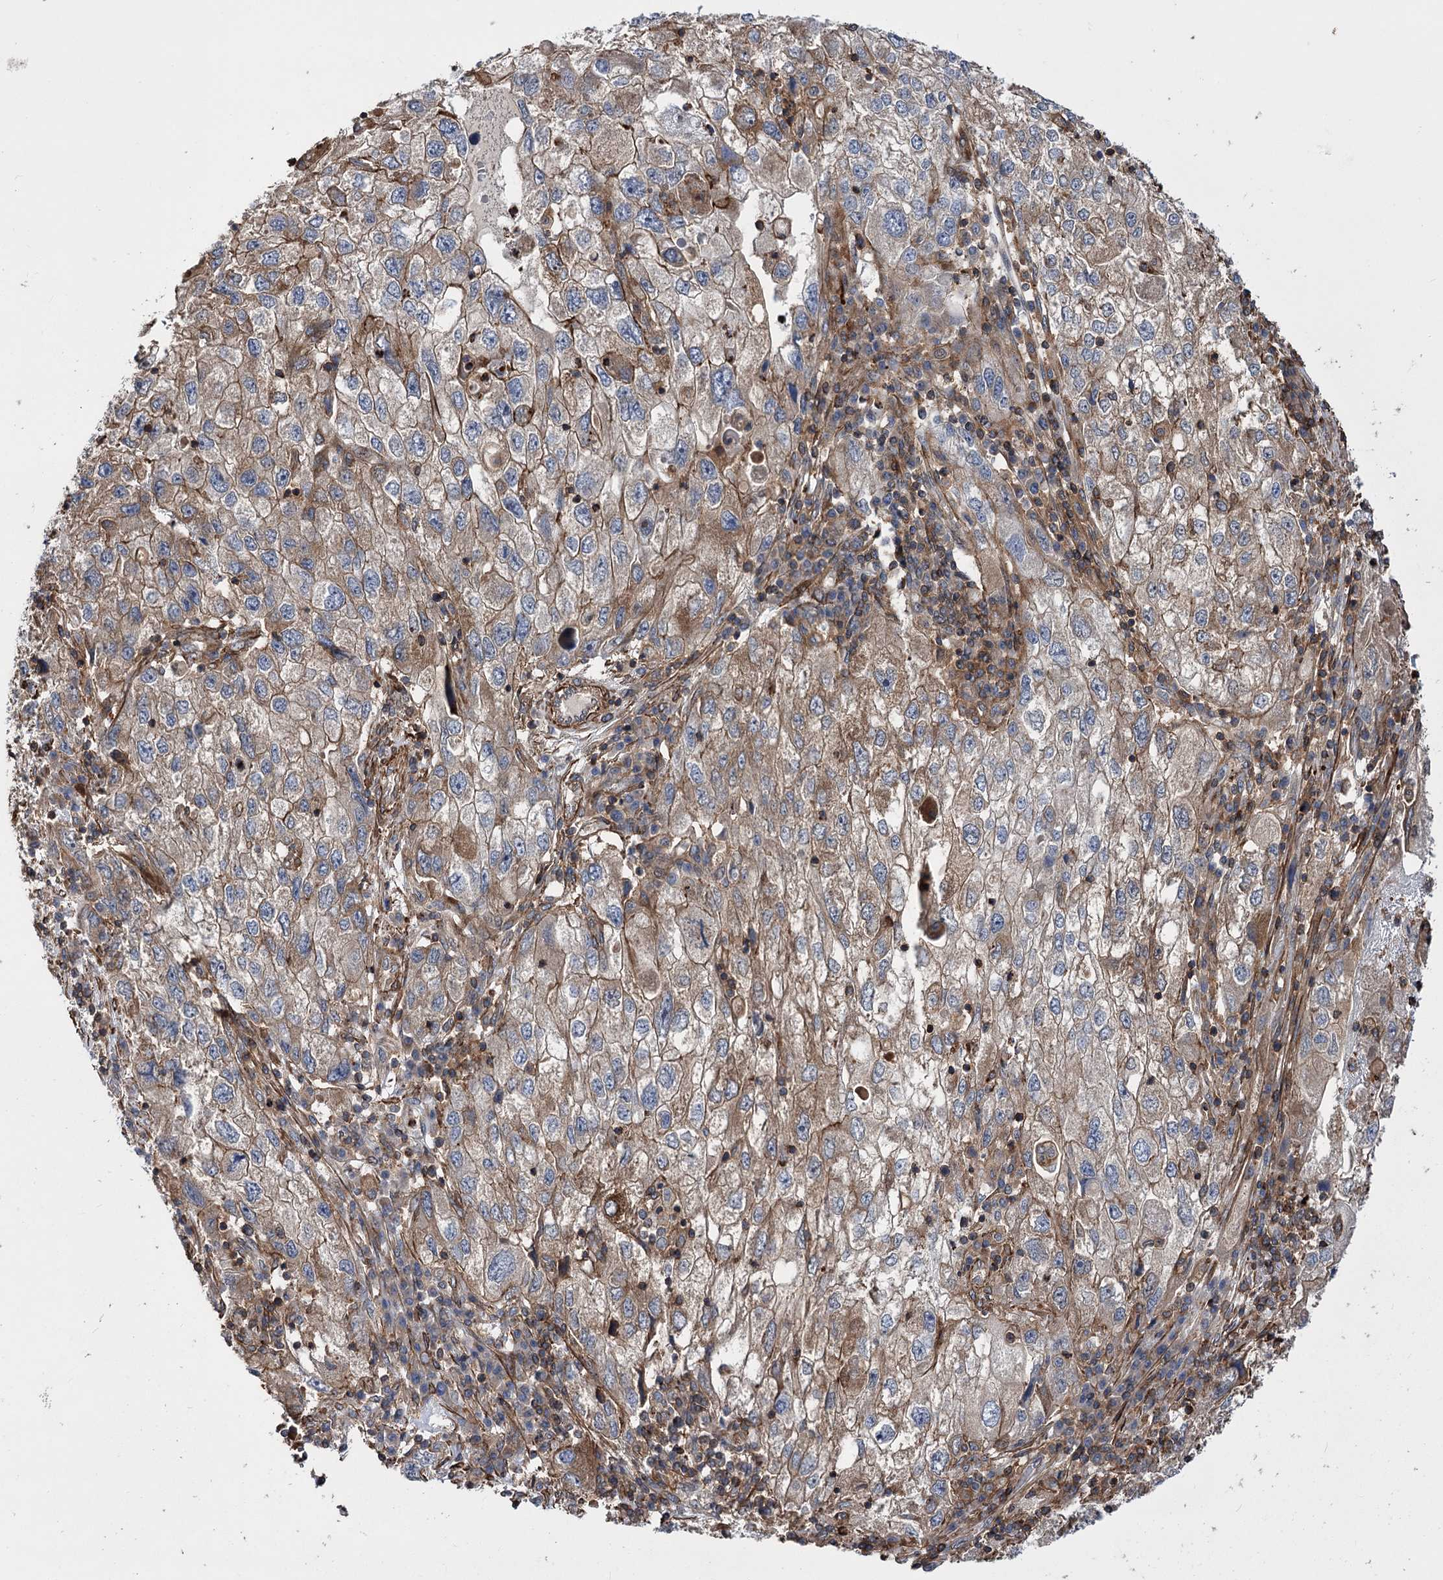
{"staining": {"intensity": "moderate", "quantity": ">75%", "location": "cytoplasmic/membranous"}, "tissue": "endometrial cancer", "cell_type": "Tumor cells", "image_type": "cancer", "snomed": [{"axis": "morphology", "description": "Adenocarcinoma, NOS"}, {"axis": "topography", "description": "Endometrium"}], "caption": "Endometrial adenocarcinoma was stained to show a protein in brown. There is medium levels of moderate cytoplasmic/membranous positivity in about >75% of tumor cells.", "gene": "DPP3", "patient": {"sex": "female", "age": 49}}